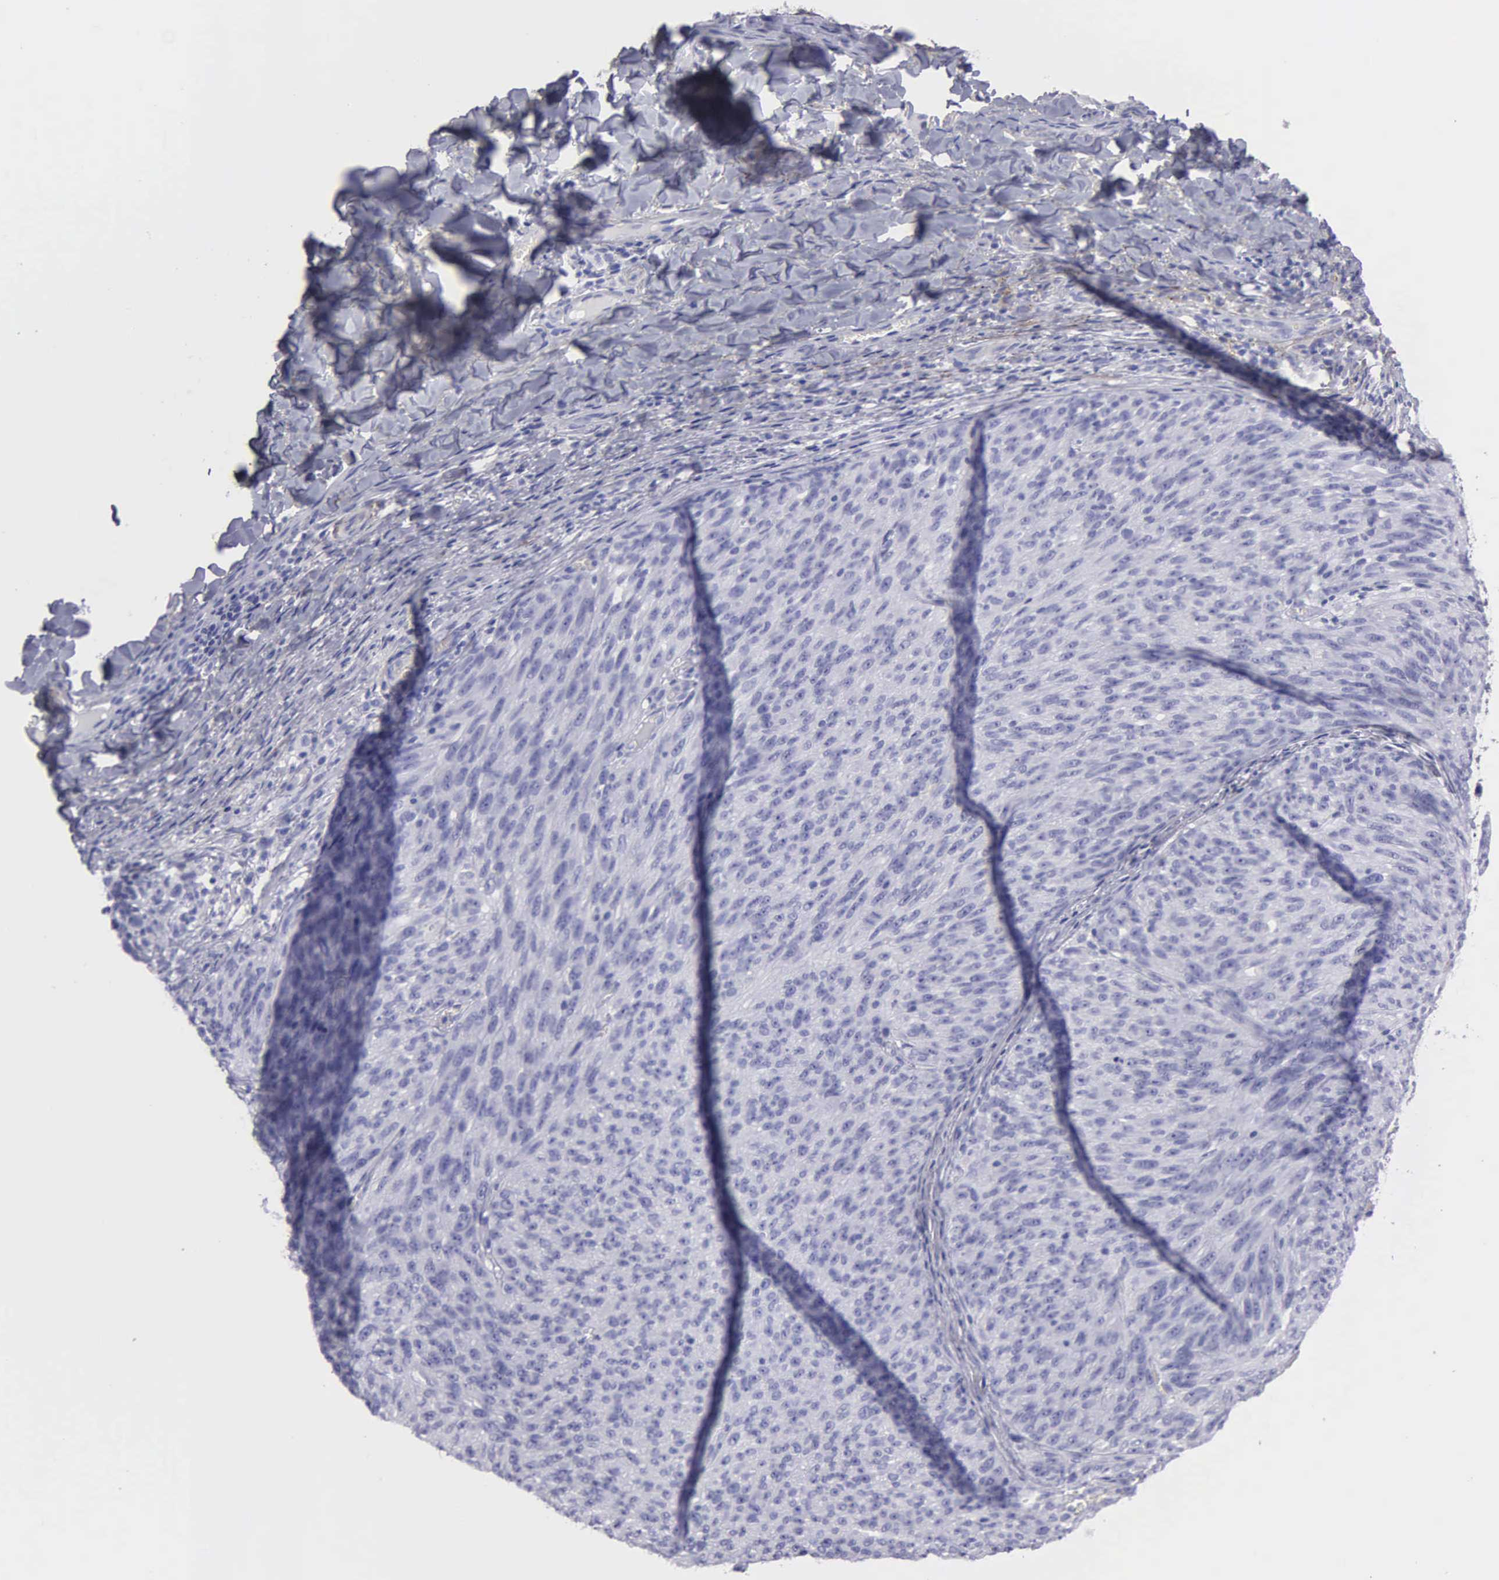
{"staining": {"intensity": "negative", "quantity": "none", "location": "none"}, "tissue": "melanoma", "cell_type": "Tumor cells", "image_type": "cancer", "snomed": [{"axis": "morphology", "description": "Malignant melanoma, NOS"}, {"axis": "topography", "description": "Skin"}], "caption": "Malignant melanoma was stained to show a protein in brown. There is no significant positivity in tumor cells. (DAB (3,3'-diaminobenzidine) immunohistochemistry (IHC), high magnification).", "gene": "FBLN5", "patient": {"sex": "male", "age": 76}}